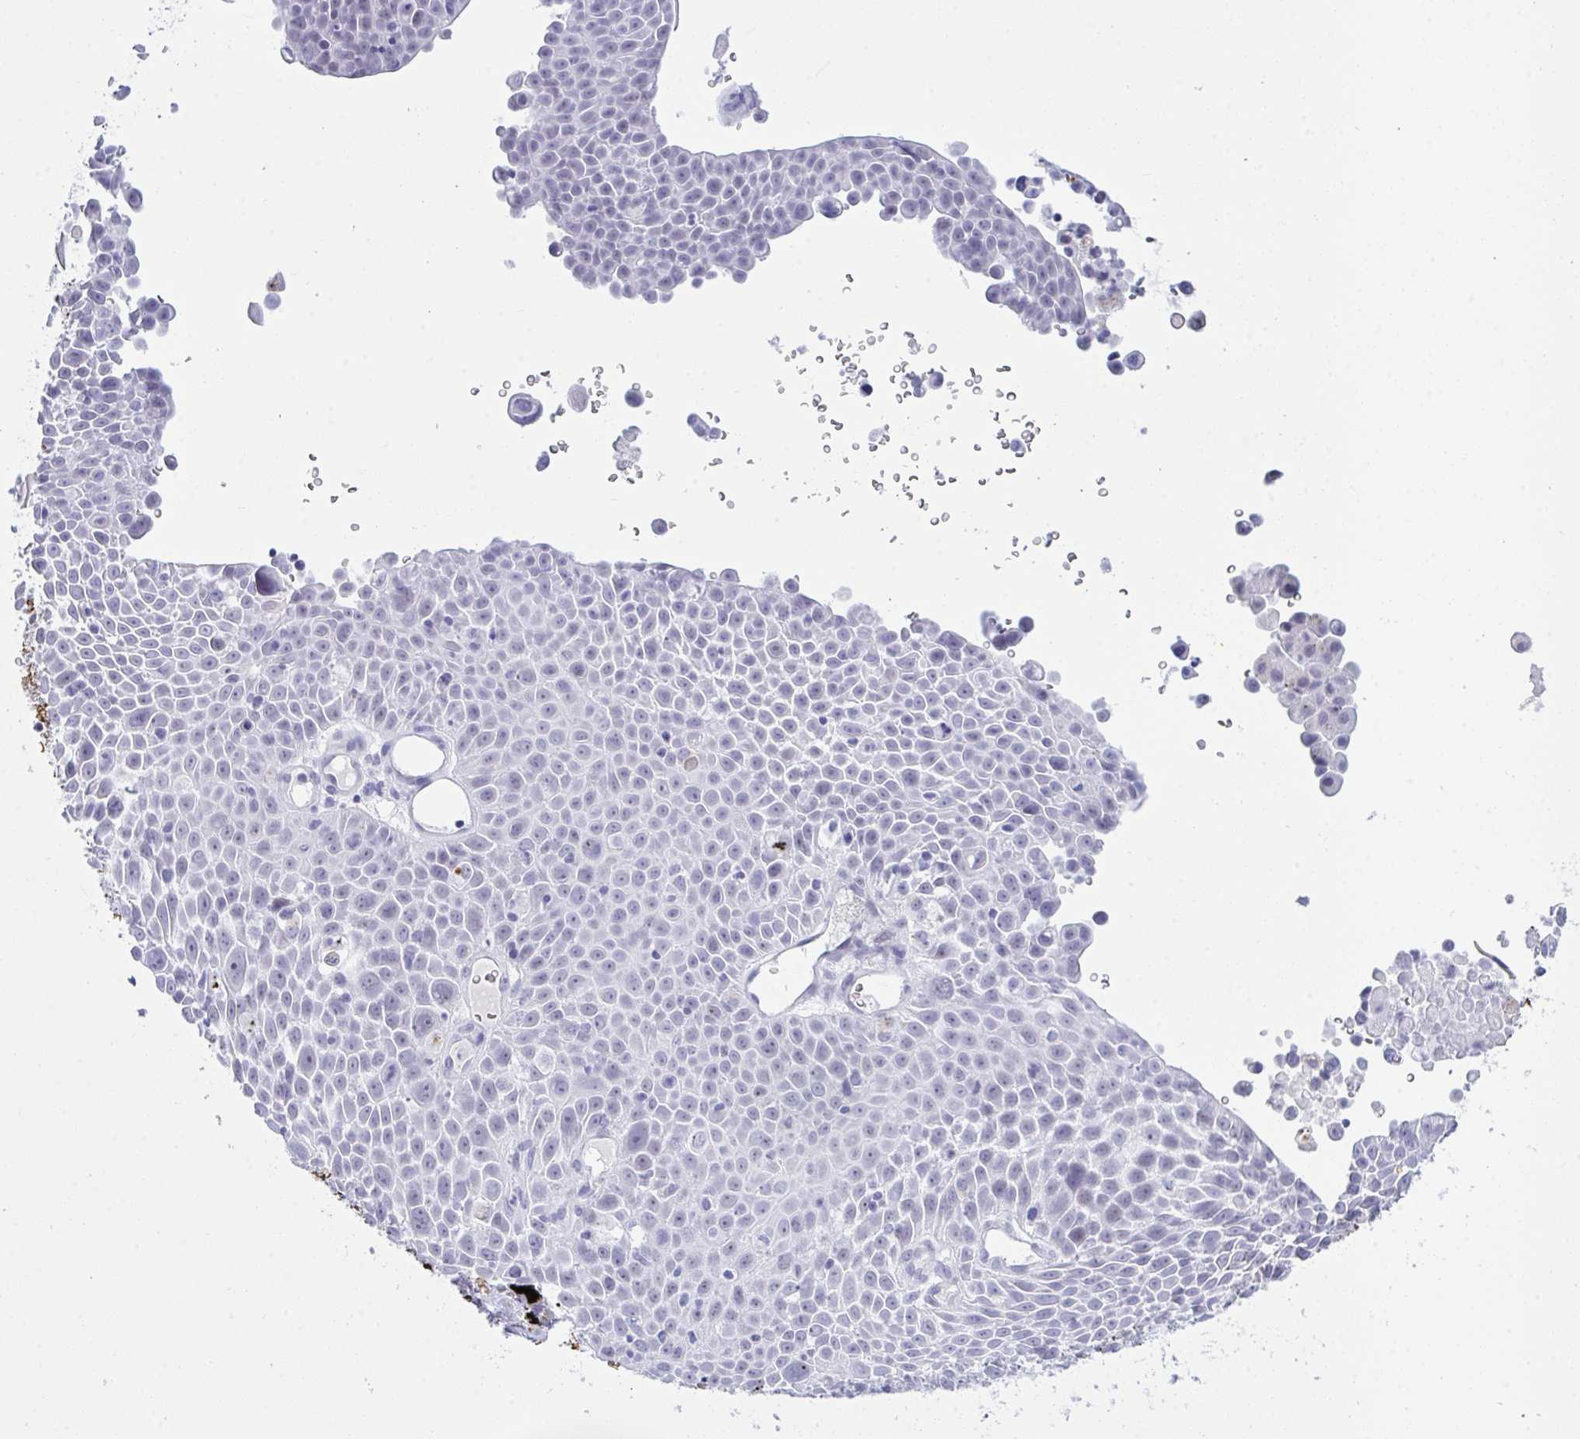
{"staining": {"intensity": "negative", "quantity": "none", "location": "none"}, "tissue": "lung cancer", "cell_type": "Tumor cells", "image_type": "cancer", "snomed": [{"axis": "morphology", "description": "Squamous cell carcinoma, NOS"}, {"axis": "morphology", "description": "Squamous cell carcinoma, metastatic, NOS"}, {"axis": "topography", "description": "Lymph node"}, {"axis": "topography", "description": "Lung"}], "caption": "High magnification brightfield microscopy of lung cancer (squamous cell carcinoma) stained with DAB (3,3'-diaminobenzidine) (brown) and counterstained with hematoxylin (blue): tumor cells show no significant expression.", "gene": "ELN", "patient": {"sex": "female", "age": 62}}